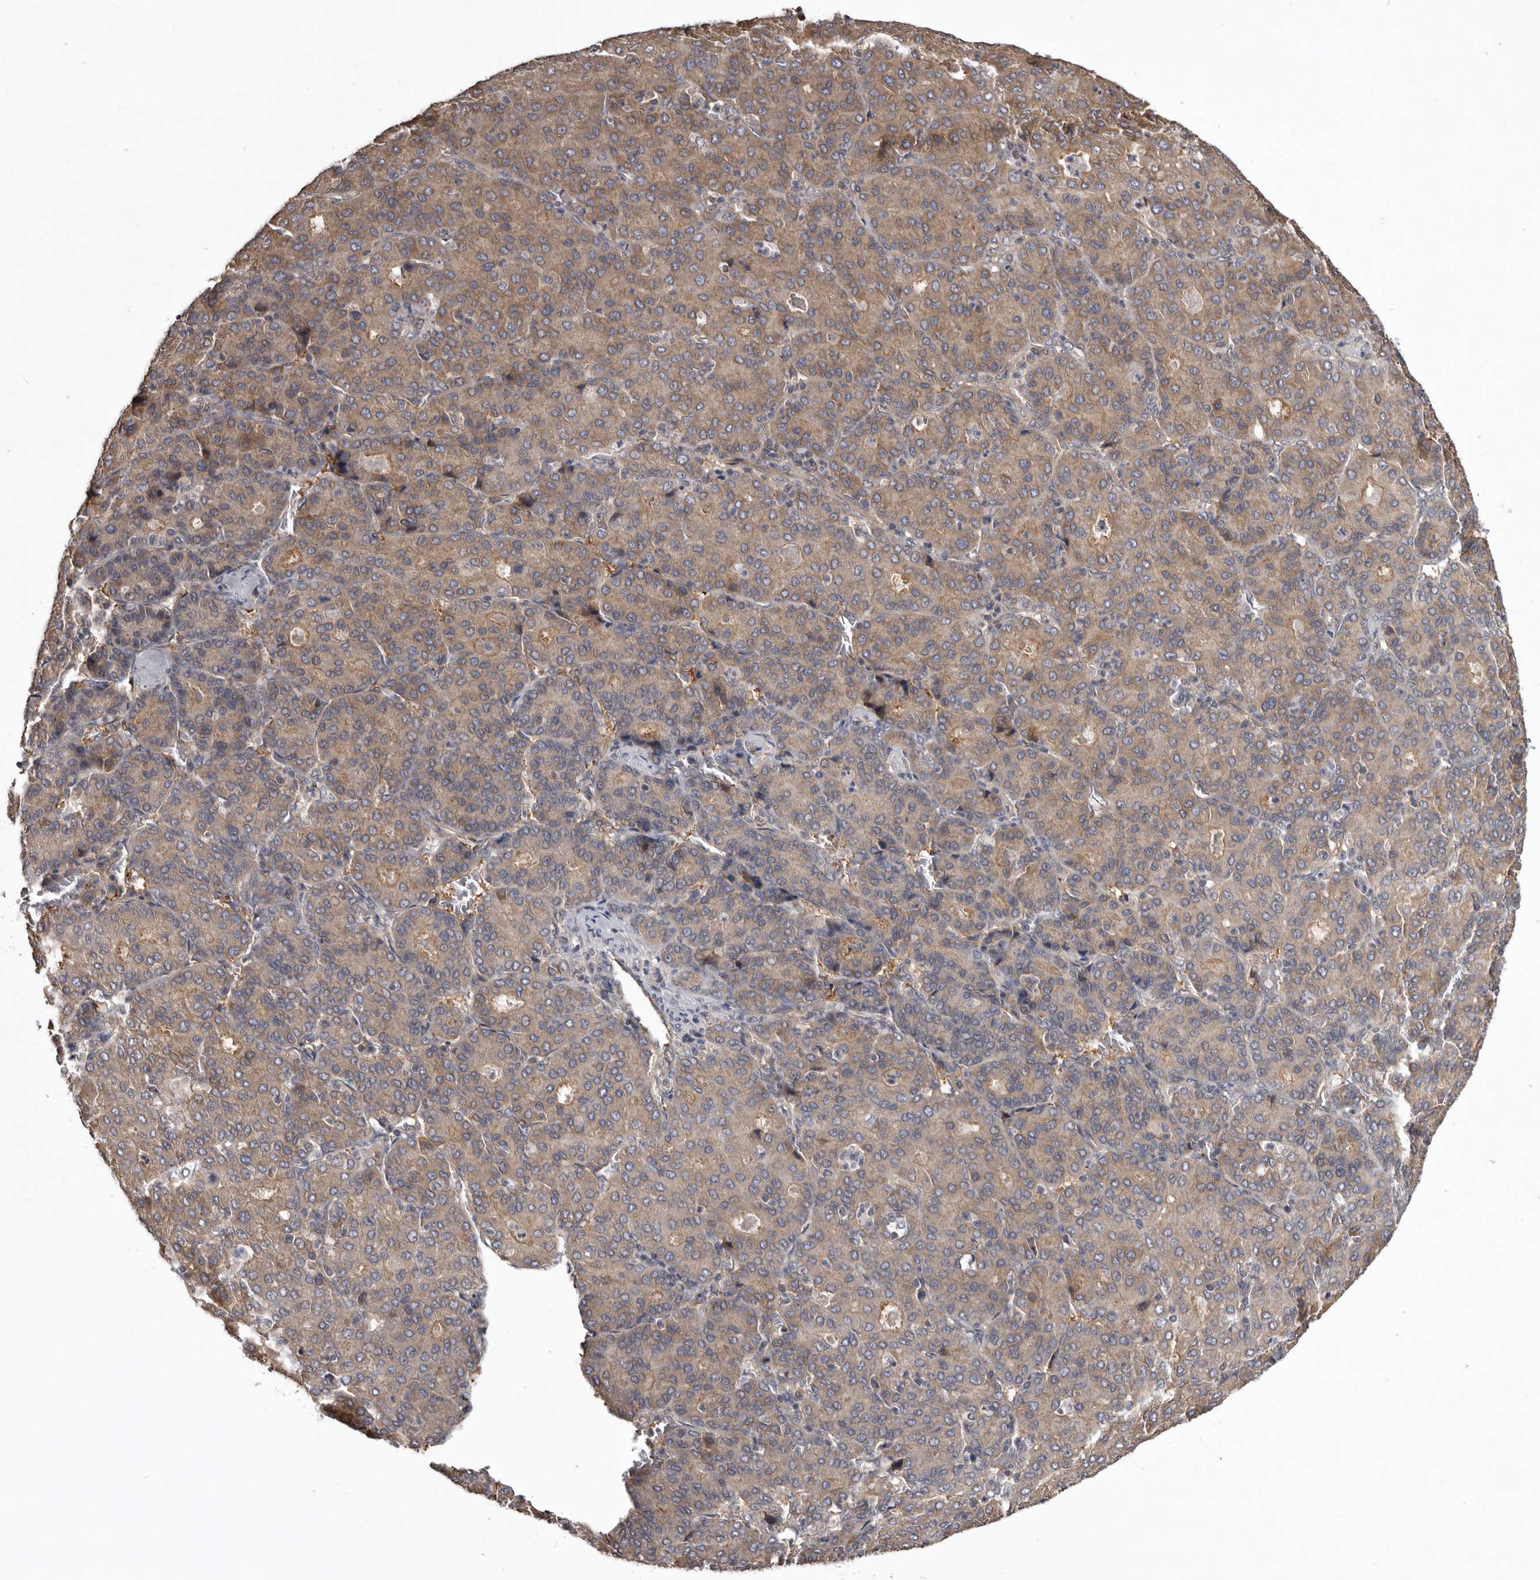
{"staining": {"intensity": "moderate", "quantity": ">75%", "location": "cytoplasmic/membranous"}, "tissue": "liver cancer", "cell_type": "Tumor cells", "image_type": "cancer", "snomed": [{"axis": "morphology", "description": "Carcinoma, Hepatocellular, NOS"}, {"axis": "topography", "description": "Liver"}], "caption": "There is medium levels of moderate cytoplasmic/membranous expression in tumor cells of liver cancer, as demonstrated by immunohistochemical staining (brown color).", "gene": "DARS1", "patient": {"sex": "male", "age": 65}}